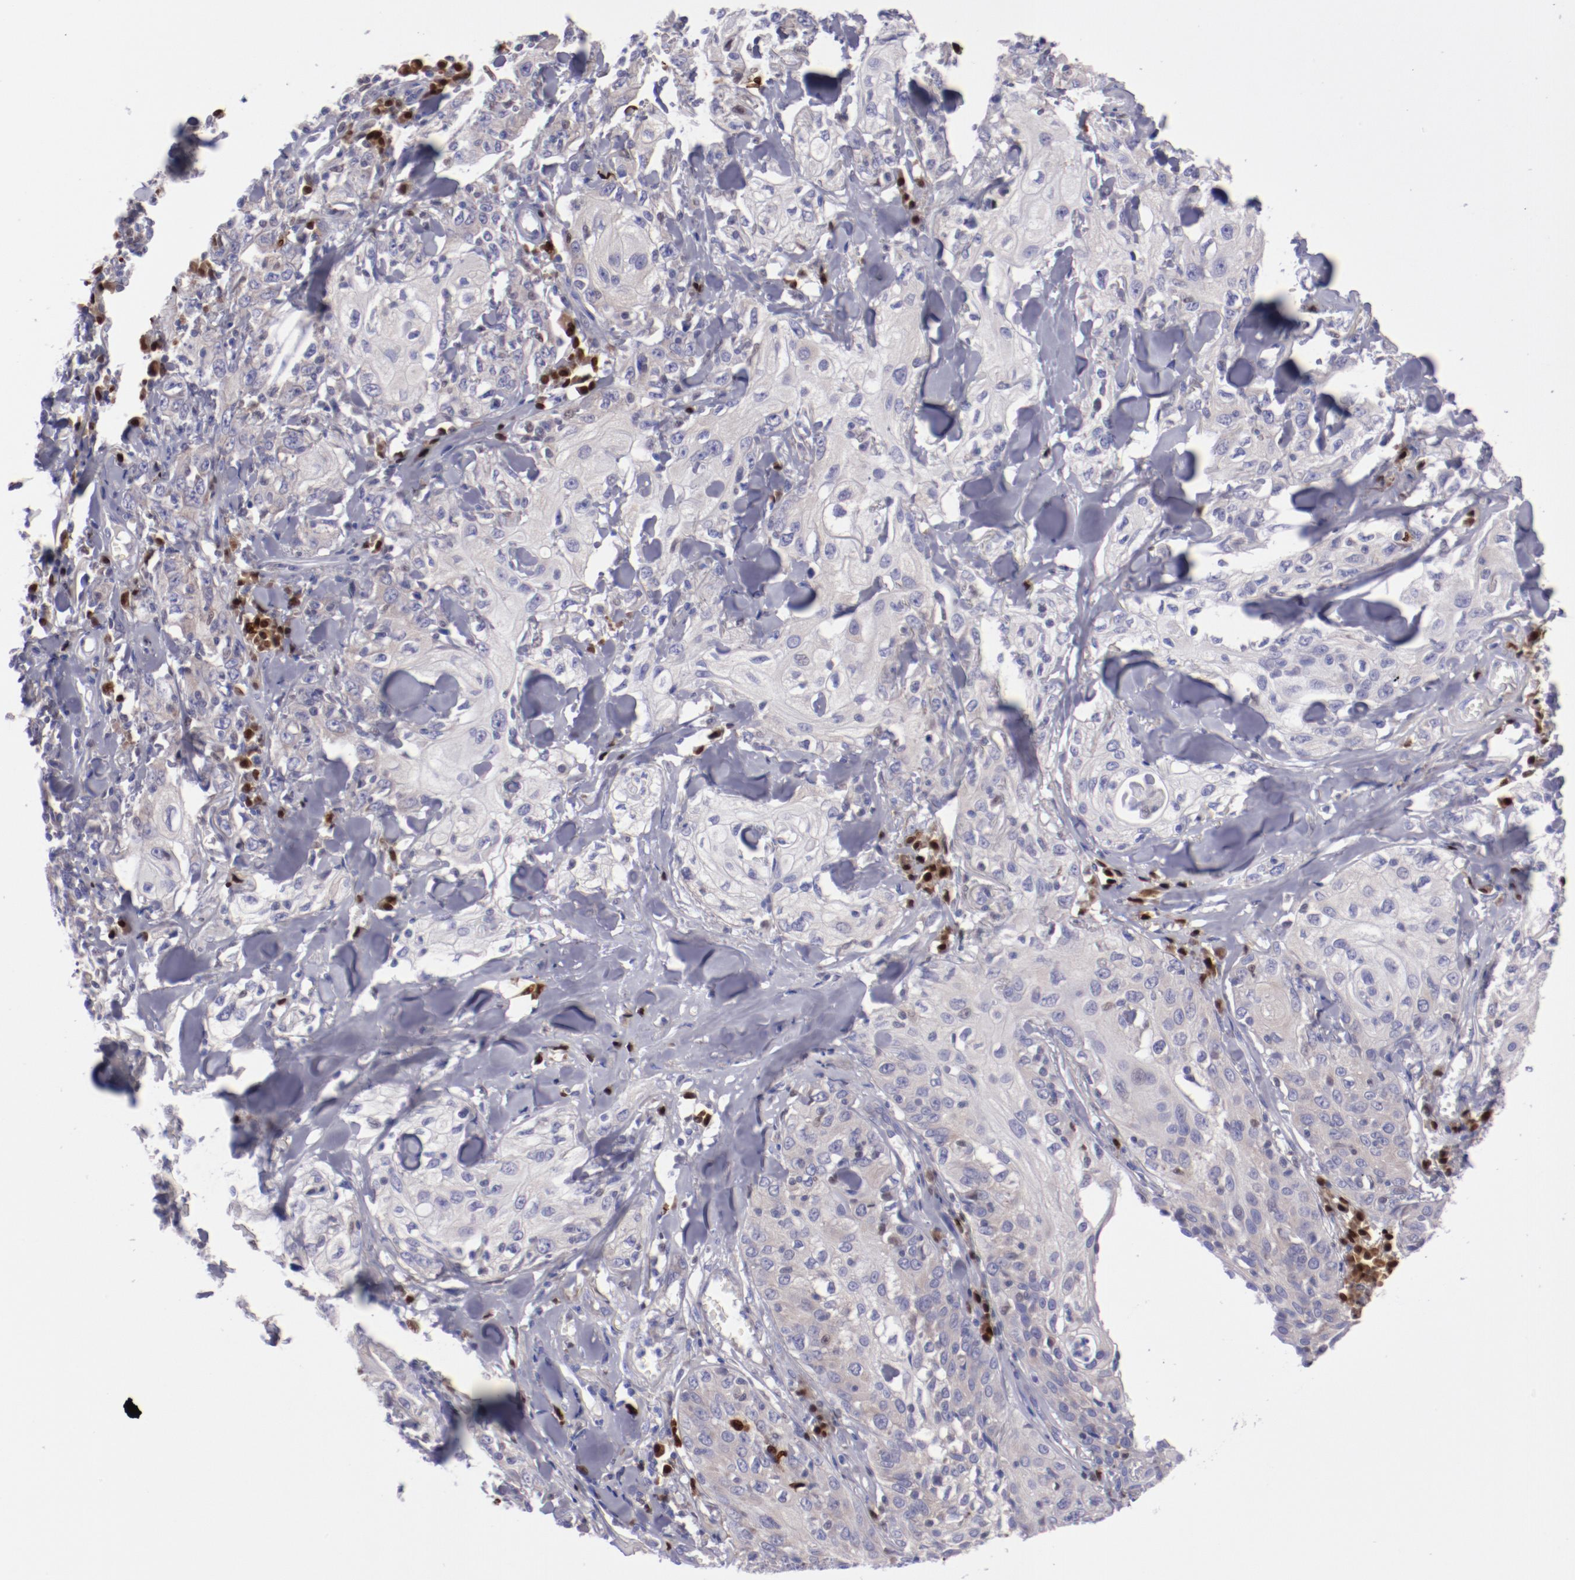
{"staining": {"intensity": "negative", "quantity": "none", "location": "none"}, "tissue": "skin cancer", "cell_type": "Tumor cells", "image_type": "cancer", "snomed": [{"axis": "morphology", "description": "Squamous cell carcinoma, NOS"}, {"axis": "topography", "description": "Skin"}], "caption": "High power microscopy micrograph of an immunohistochemistry micrograph of squamous cell carcinoma (skin), revealing no significant staining in tumor cells.", "gene": "IRF8", "patient": {"sex": "male", "age": 65}}